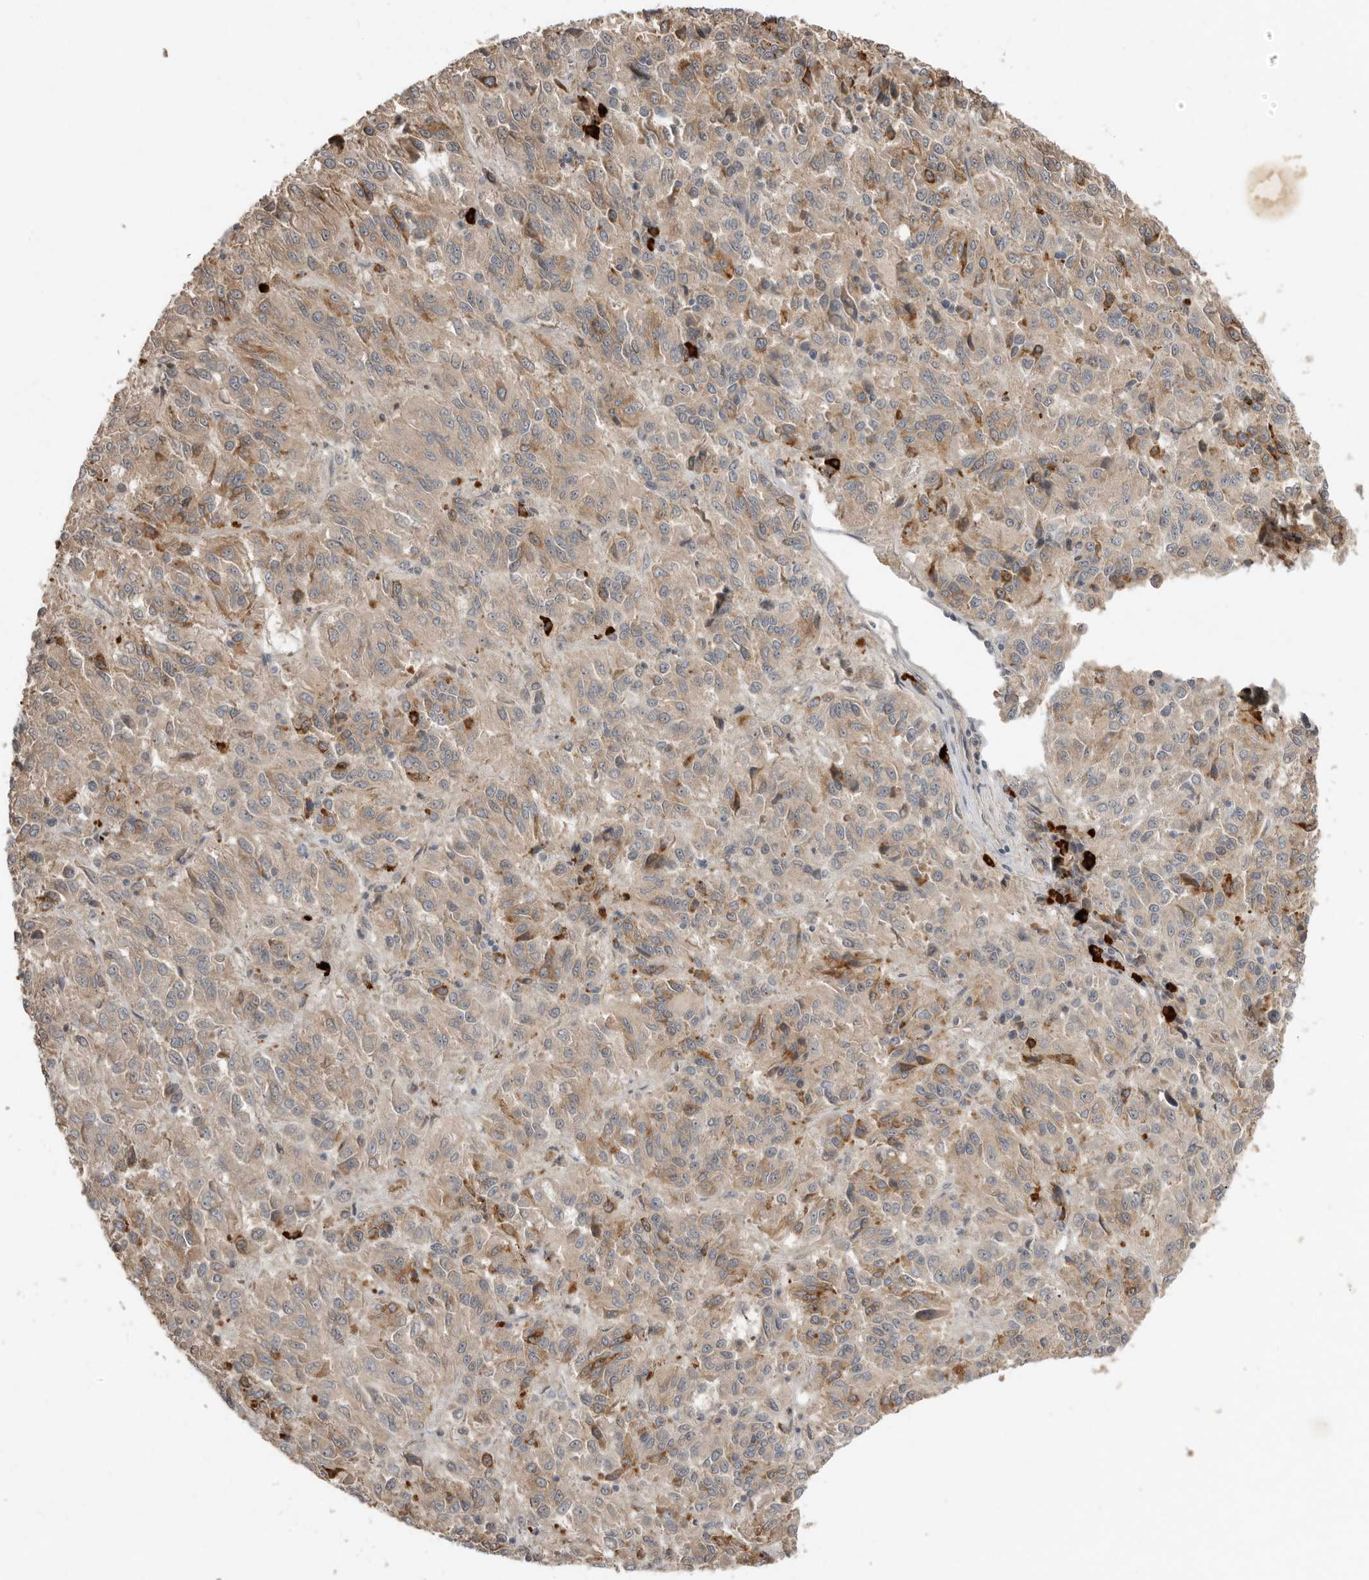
{"staining": {"intensity": "moderate", "quantity": "25%-75%", "location": "cytoplasmic/membranous"}, "tissue": "melanoma", "cell_type": "Tumor cells", "image_type": "cancer", "snomed": [{"axis": "morphology", "description": "Malignant melanoma, Metastatic site"}, {"axis": "topography", "description": "Lung"}], "caption": "Human malignant melanoma (metastatic site) stained for a protein (brown) displays moderate cytoplasmic/membranous positive positivity in approximately 25%-75% of tumor cells.", "gene": "TEAD3", "patient": {"sex": "male", "age": 64}}